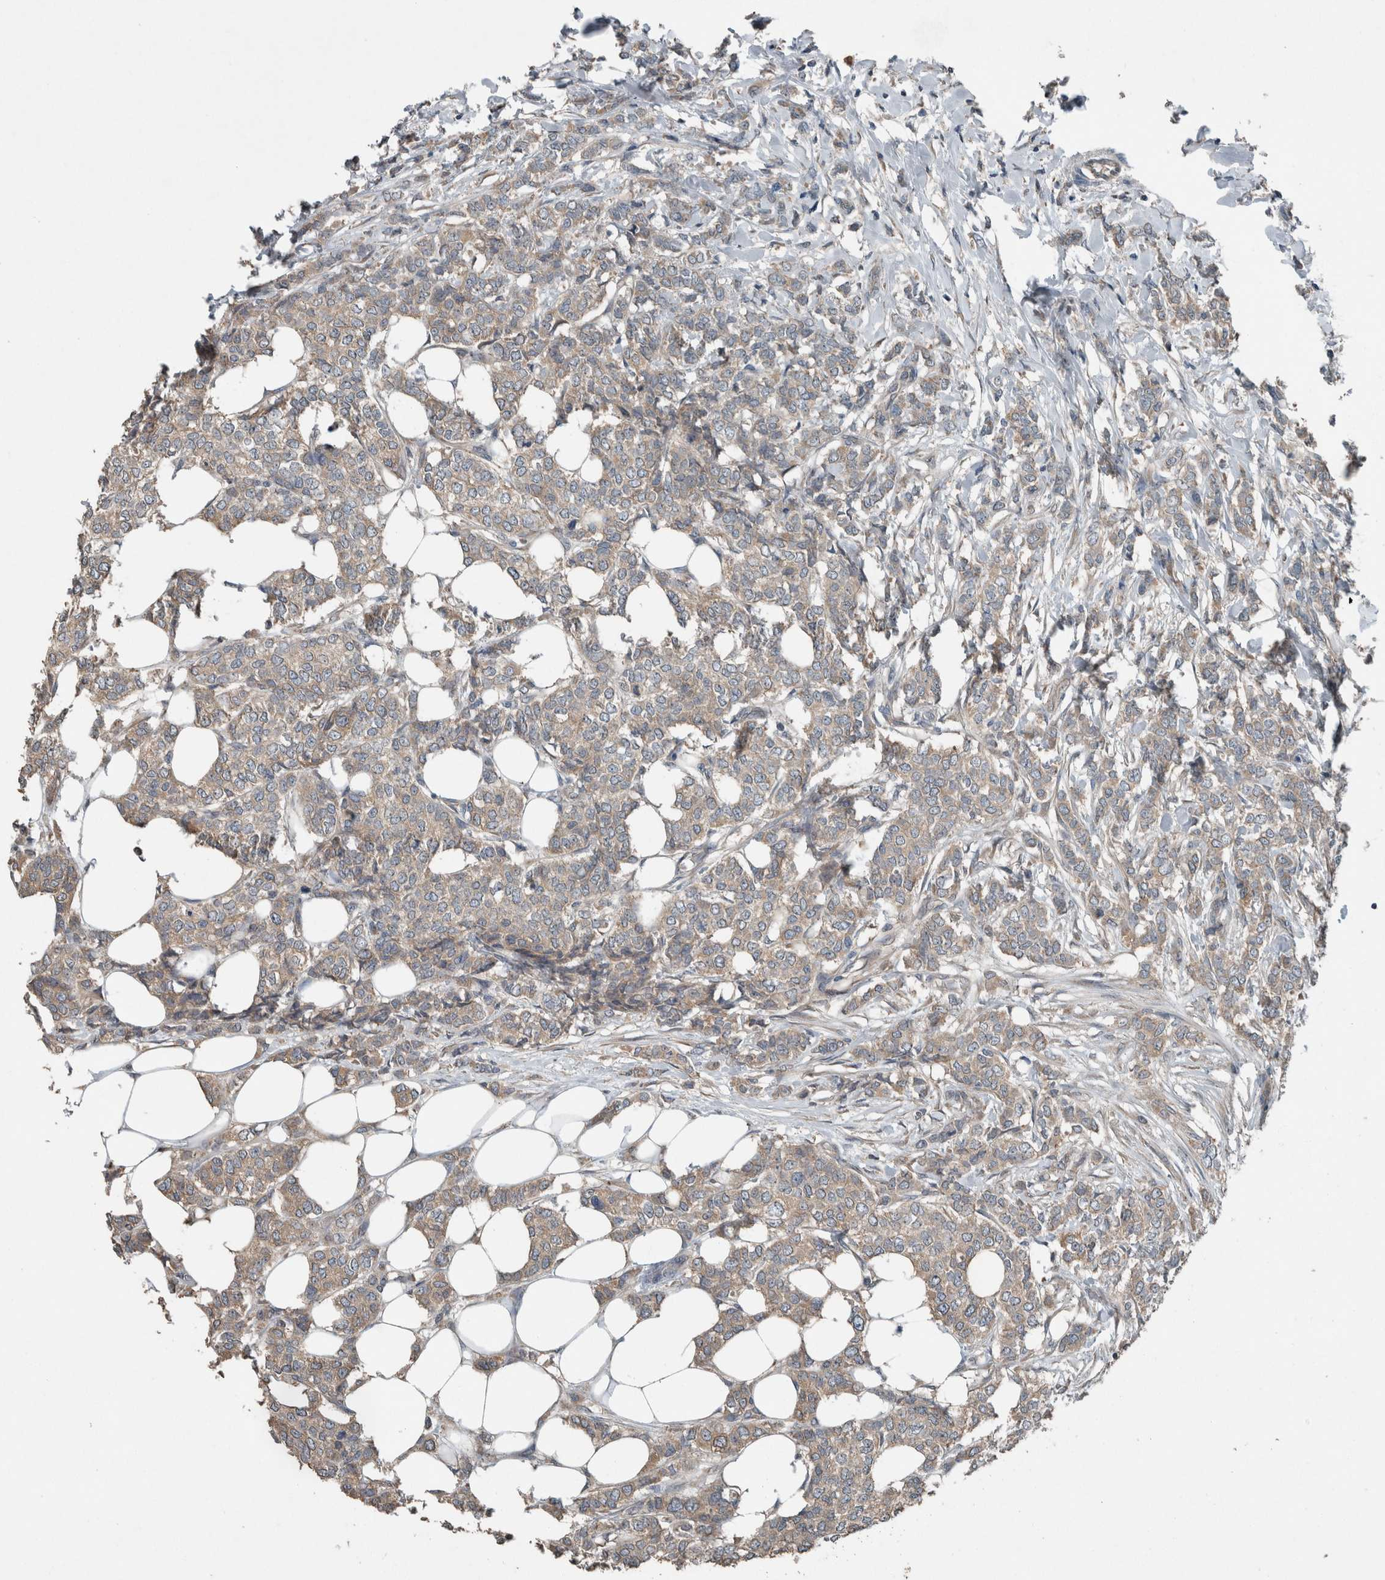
{"staining": {"intensity": "moderate", "quantity": "25%-75%", "location": "cytoplasmic/membranous"}, "tissue": "breast cancer", "cell_type": "Tumor cells", "image_type": "cancer", "snomed": [{"axis": "morphology", "description": "Lobular carcinoma"}, {"axis": "topography", "description": "Skin"}, {"axis": "topography", "description": "Breast"}], "caption": "This is a micrograph of immunohistochemistry (IHC) staining of breast lobular carcinoma, which shows moderate positivity in the cytoplasmic/membranous of tumor cells.", "gene": "KNTC1", "patient": {"sex": "female", "age": 46}}